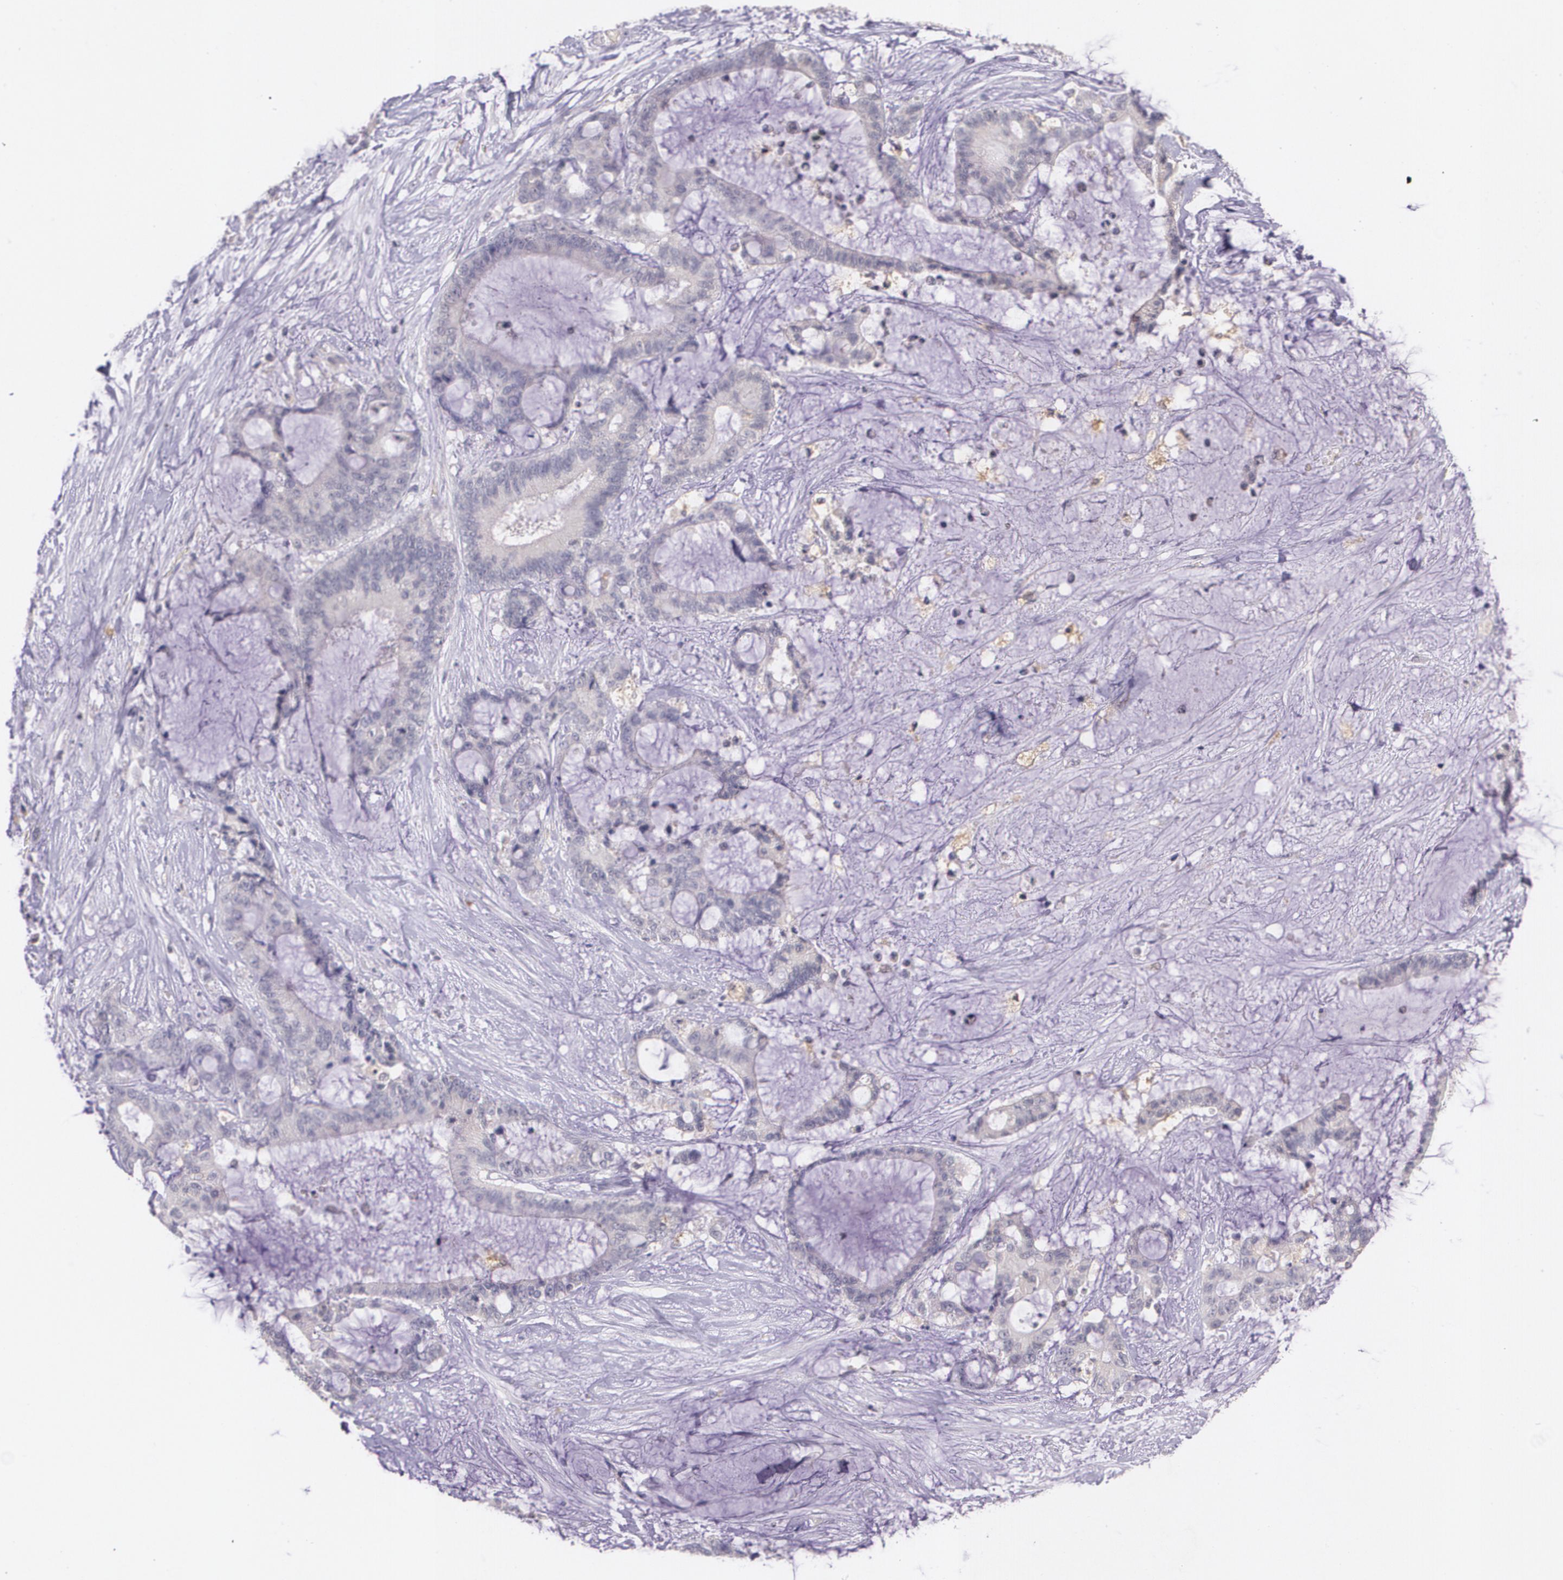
{"staining": {"intensity": "negative", "quantity": "none", "location": "none"}, "tissue": "liver cancer", "cell_type": "Tumor cells", "image_type": "cancer", "snomed": [{"axis": "morphology", "description": "Cholangiocarcinoma"}, {"axis": "topography", "description": "Liver"}], "caption": "Tumor cells show no significant protein positivity in cholangiocarcinoma (liver).", "gene": "TM4SF1", "patient": {"sex": "female", "age": 73}}